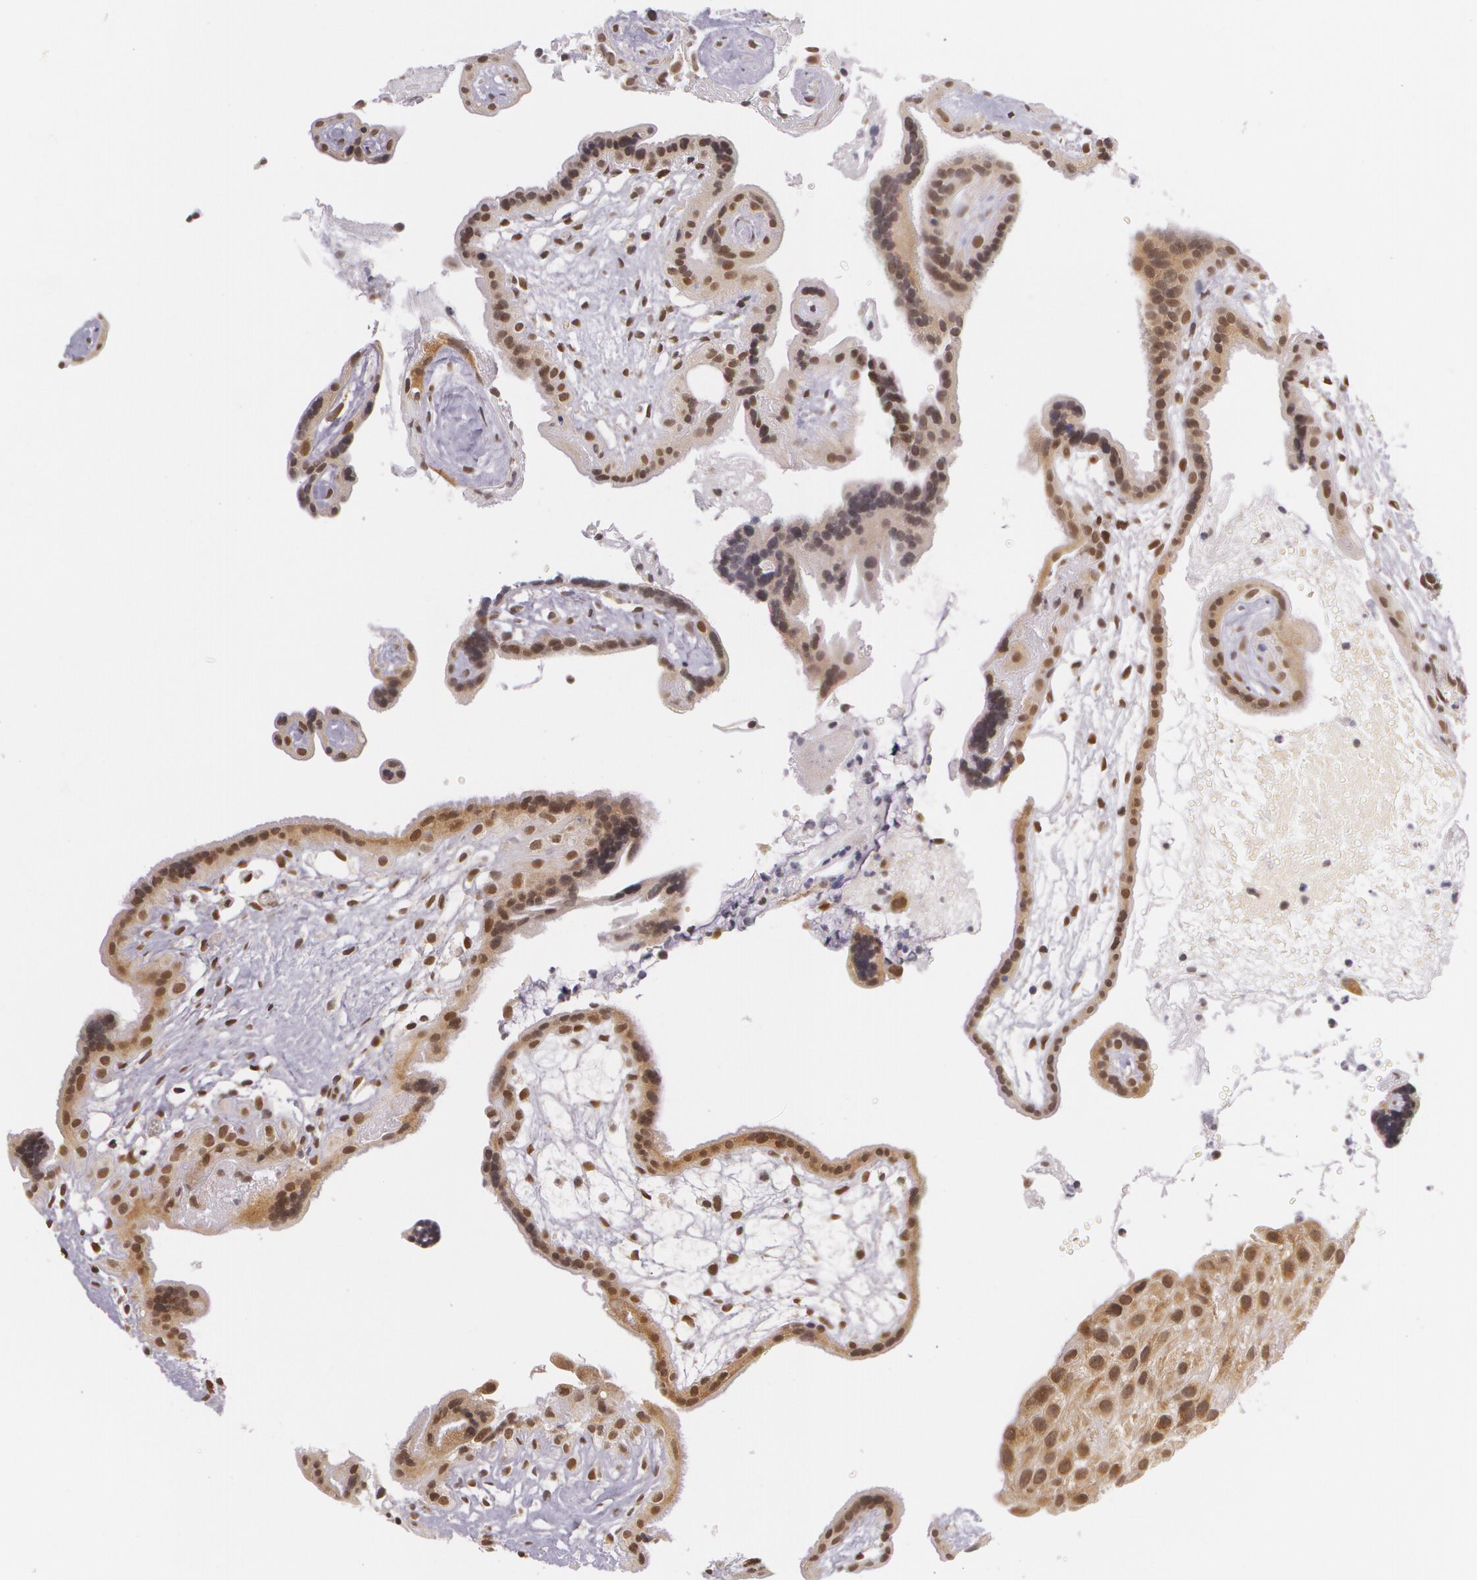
{"staining": {"intensity": "moderate", "quantity": ">75%", "location": "nuclear"}, "tissue": "placenta", "cell_type": "Decidual cells", "image_type": "normal", "snomed": [{"axis": "morphology", "description": "Normal tissue, NOS"}, {"axis": "topography", "description": "Placenta"}], "caption": "An IHC image of benign tissue is shown. Protein staining in brown shows moderate nuclear positivity in placenta within decidual cells.", "gene": "ALX1", "patient": {"sex": "female", "age": 32}}